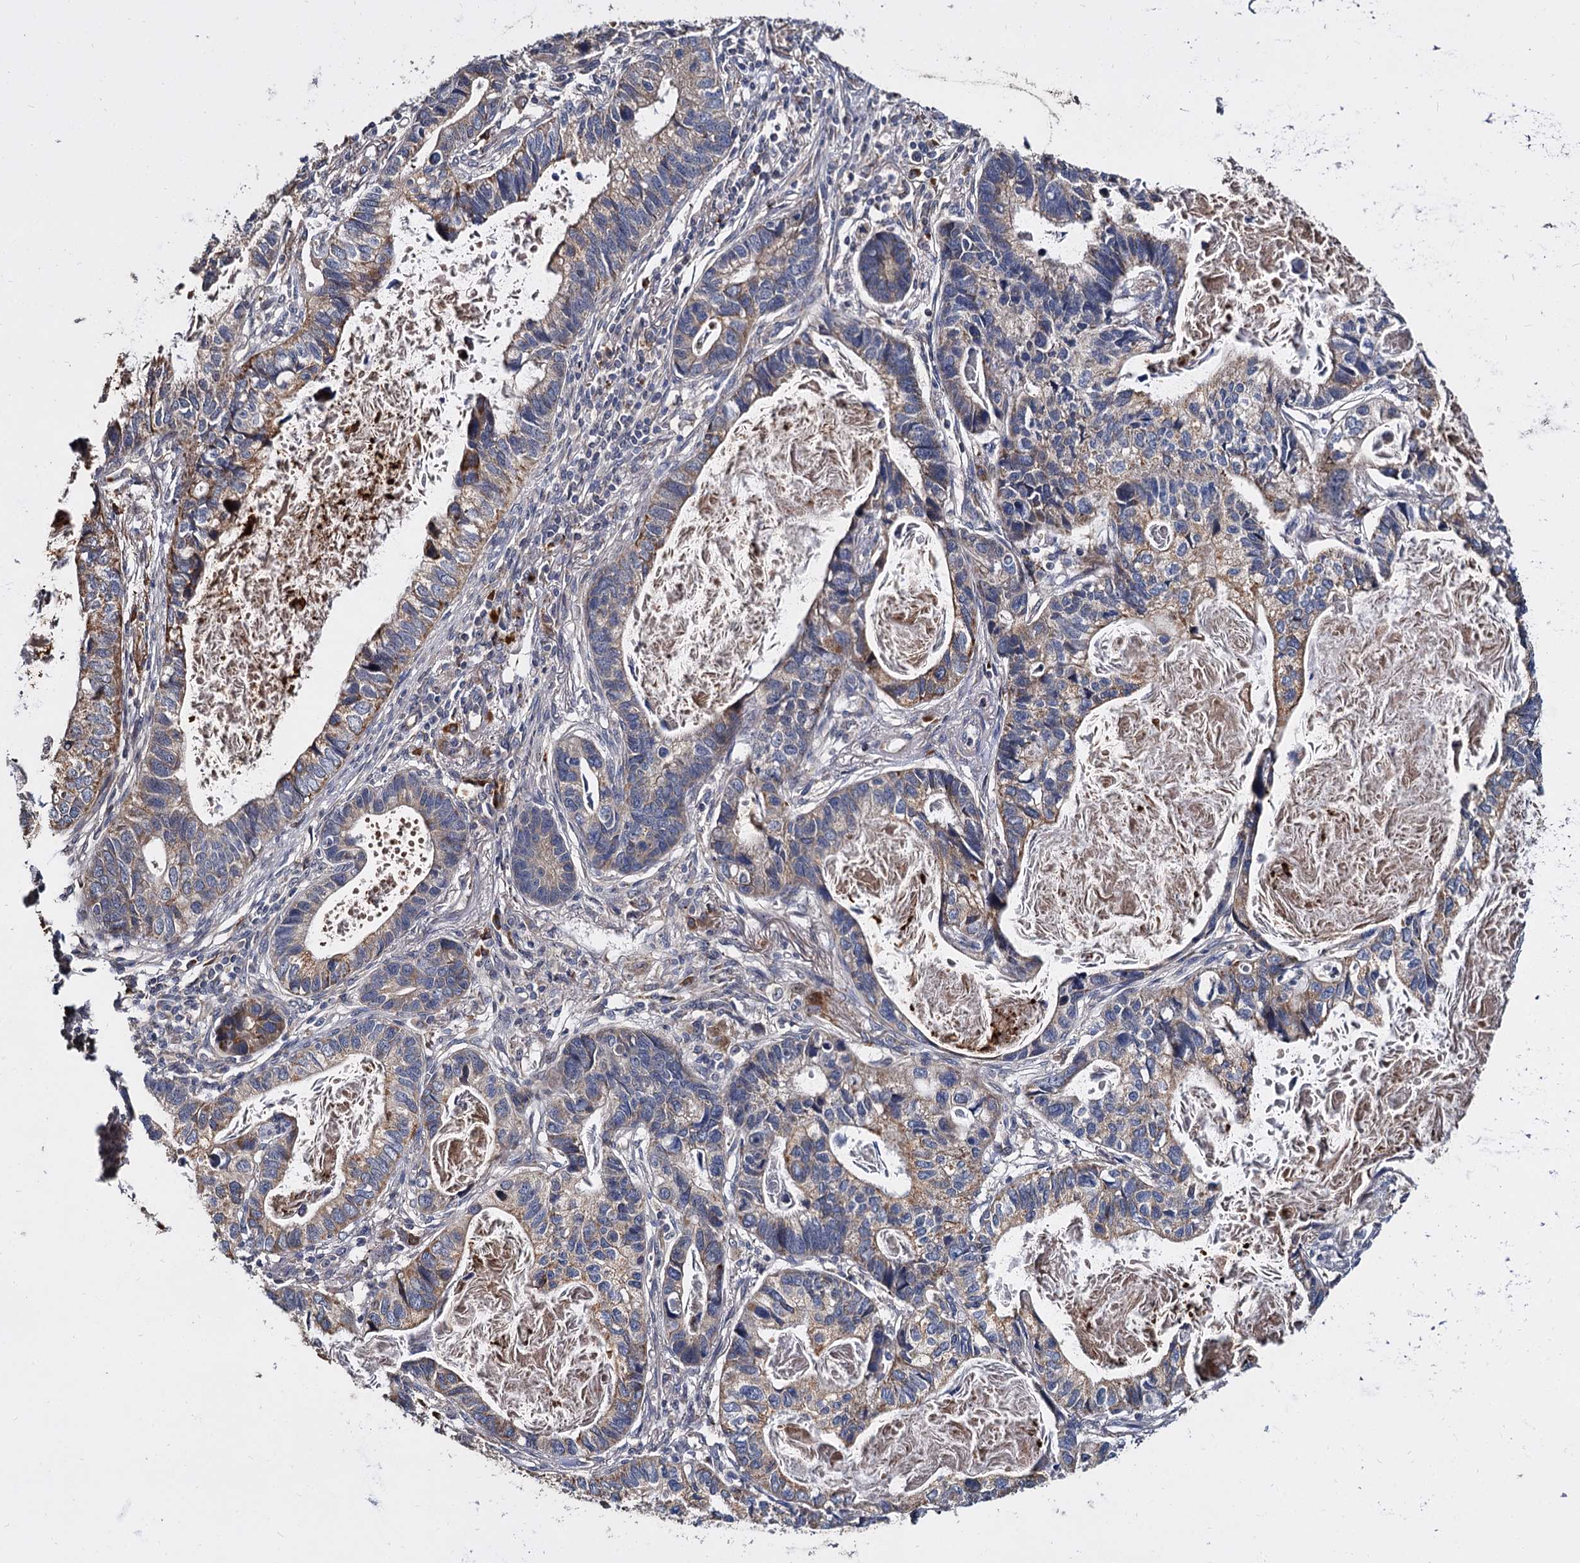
{"staining": {"intensity": "moderate", "quantity": "<25%", "location": "cytoplasmic/membranous"}, "tissue": "lung cancer", "cell_type": "Tumor cells", "image_type": "cancer", "snomed": [{"axis": "morphology", "description": "Adenocarcinoma, NOS"}, {"axis": "topography", "description": "Lung"}], "caption": "Immunohistochemical staining of human lung adenocarcinoma exhibits moderate cytoplasmic/membranous protein positivity in about <25% of tumor cells. (Stains: DAB in brown, nuclei in blue, Microscopy: brightfield microscopy at high magnification).", "gene": "WWC3", "patient": {"sex": "male", "age": 67}}